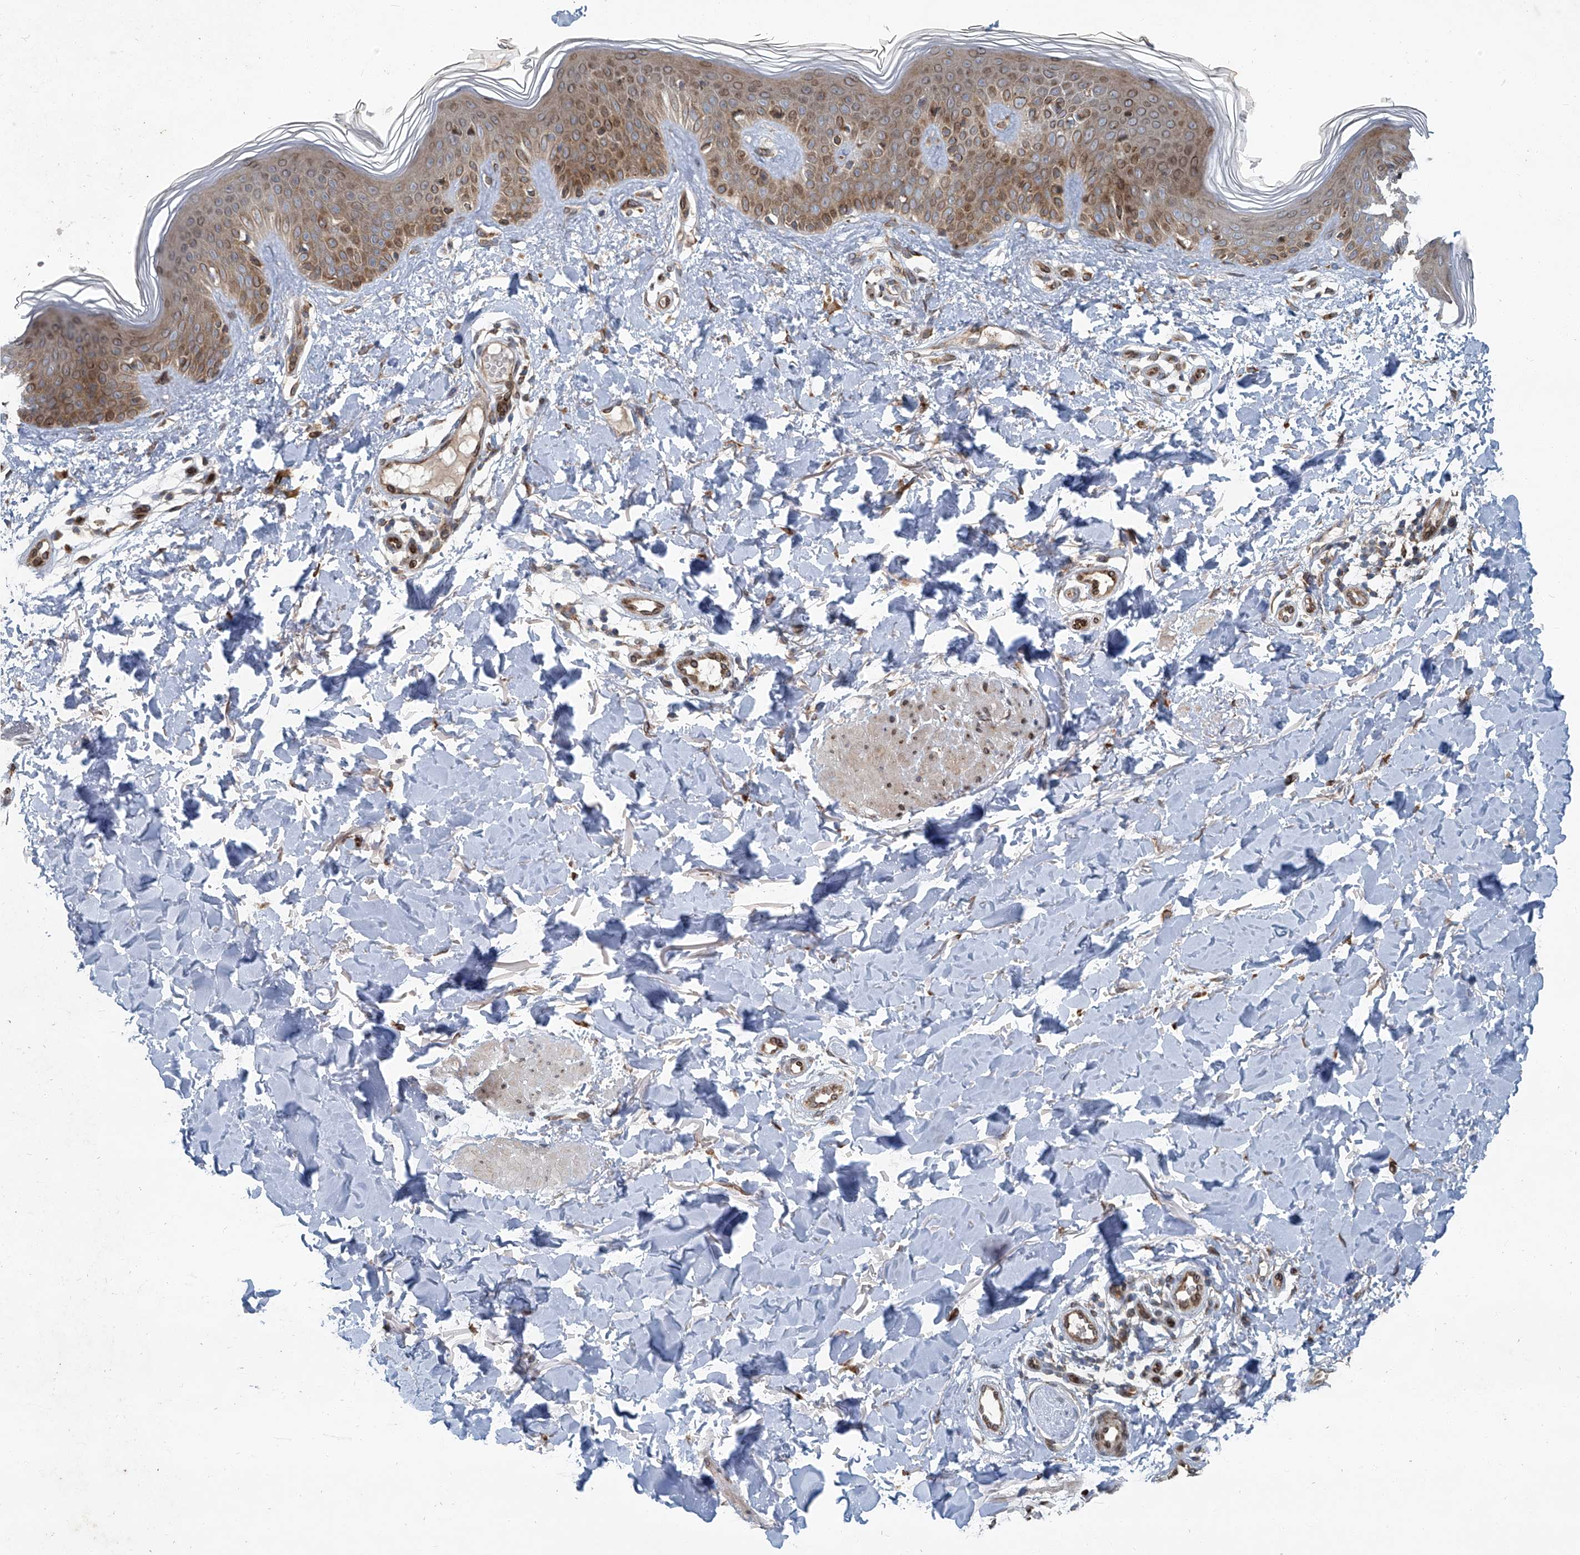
{"staining": {"intensity": "moderate", "quantity": ">75%", "location": "cytoplasmic/membranous"}, "tissue": "skin", "cell_type": "Fibroblasts", "image_type": "normal", "snomed": [{"axis": "morphology", "description": "Normal tissue, NOS"}, {"axis": "topography", "description": "Skin"}], "caption": "High-power microscopy captured an immunohistochemistry micrograph of normal skin, revealing moderate cytoplasmic/membranous staining in approximately >75% of fibroblasts.", "gene": "GPR132", "patient": {"sex": "male", "age": 37}}